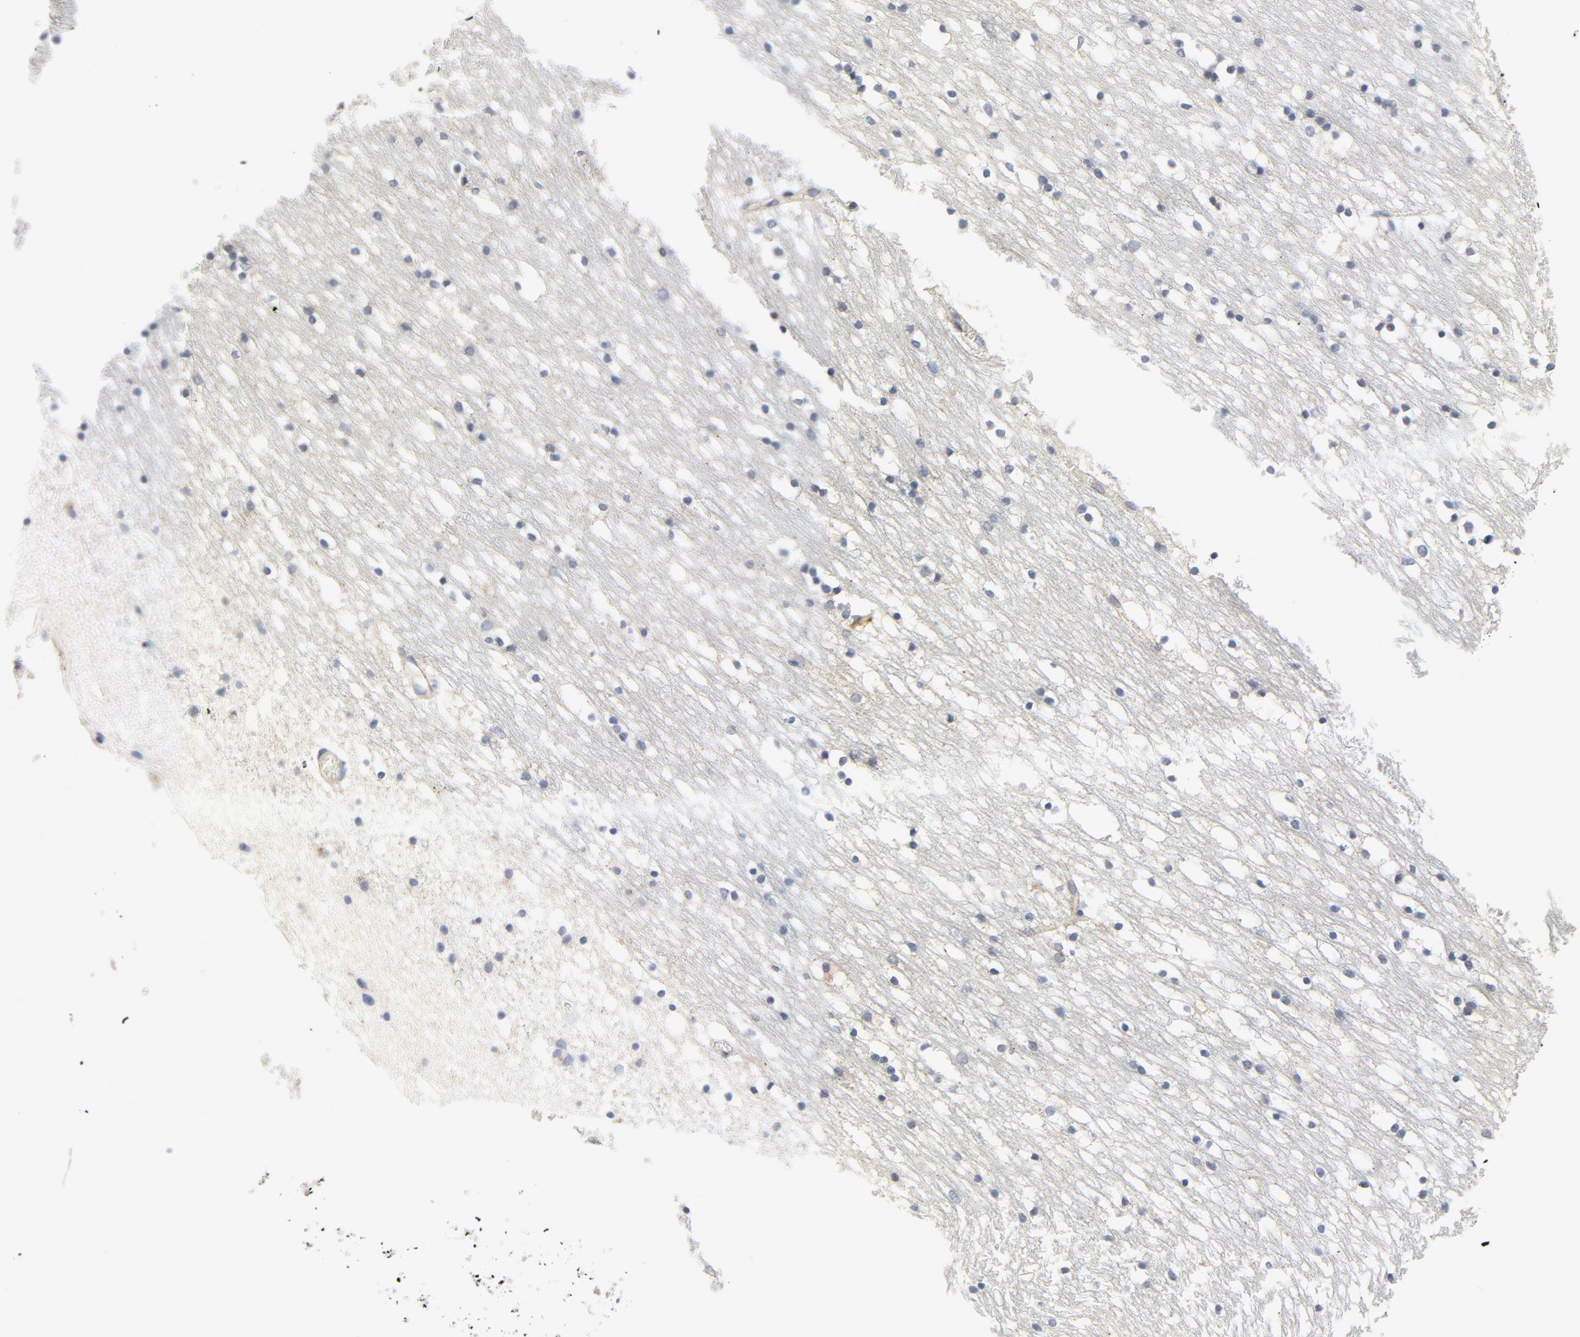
{"staining": {"intensity": "weak", "quantity": ">75%", "location": "cytoplasmic/membranous"}, "tissue": "caudate", "cell_type": "Glial cells", "image_type": "normal", "snomed": [{"axis": "morphology", "description": "Normal tissue, NOS"}, {"axis": "topography", "description": "Lateral ventricle wall"}], "caption": "A brown stain shows weak cytoplasmic/membranous expression of a protein in glial cells of normal caudate.", "gene": "TSG101", "patient": {"sex": "male", "age": 45}}